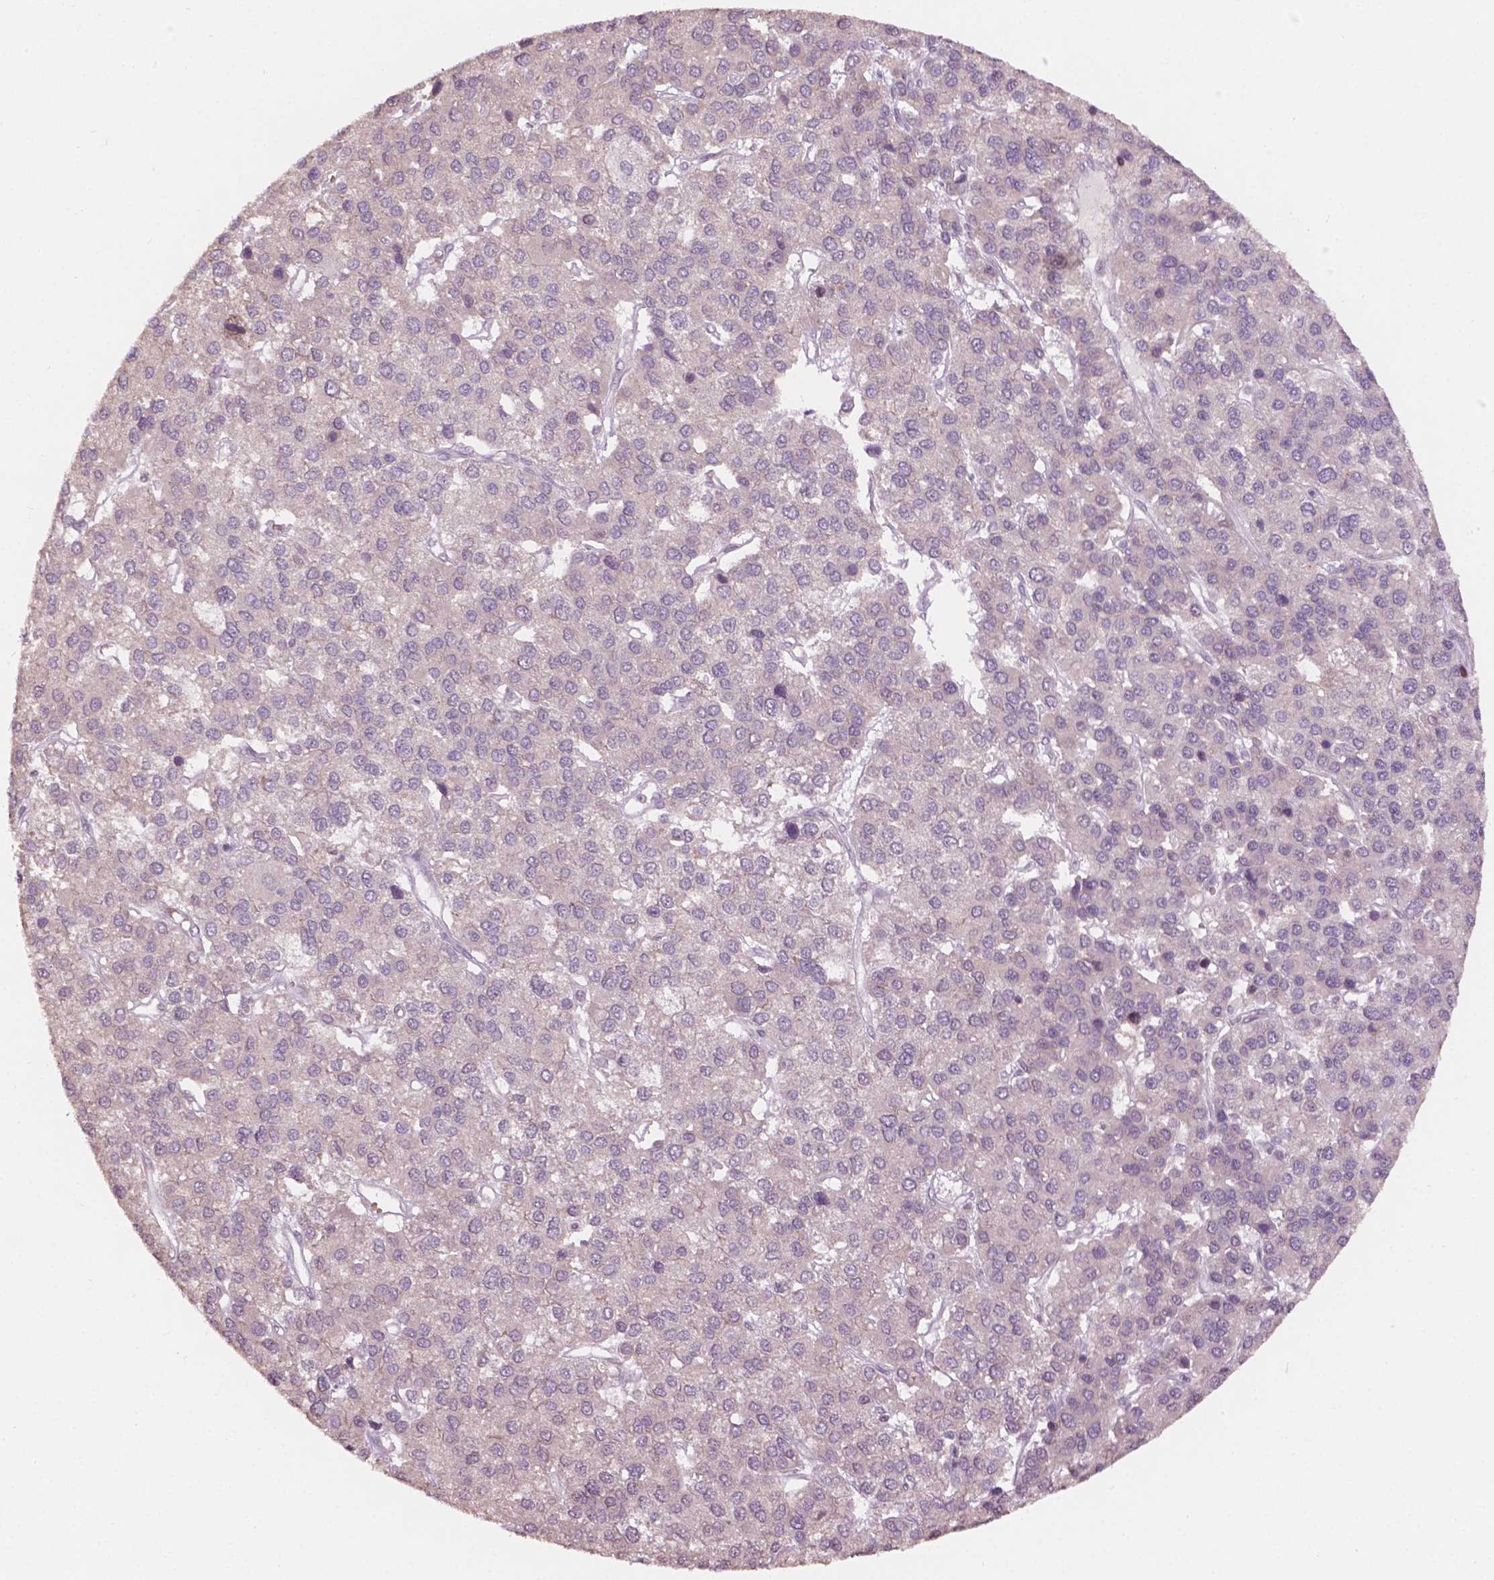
{"staining": {"intensity": "weak", "quantity": "25%-75%", "location": "cytoplasmic/membranous"}, "tissue": "liver cancer", "cell_type": "Tumor cells", "image_type": "cancer", "snomed": [{"axis": "morphology", "description": "Carcinoma, Hepatocellular, NOS"}, {"axis": "topography", "description": "Liver"}], "caption": "Immunohistochemical staining of hepatocellular carcinoma (liver) shows low levels of weak cytoplasmic/membranous positivity in about 25%-75% of tumor cells.", "gene": "NOS1AP", "patient": {"sex": "female", "age": 41}}